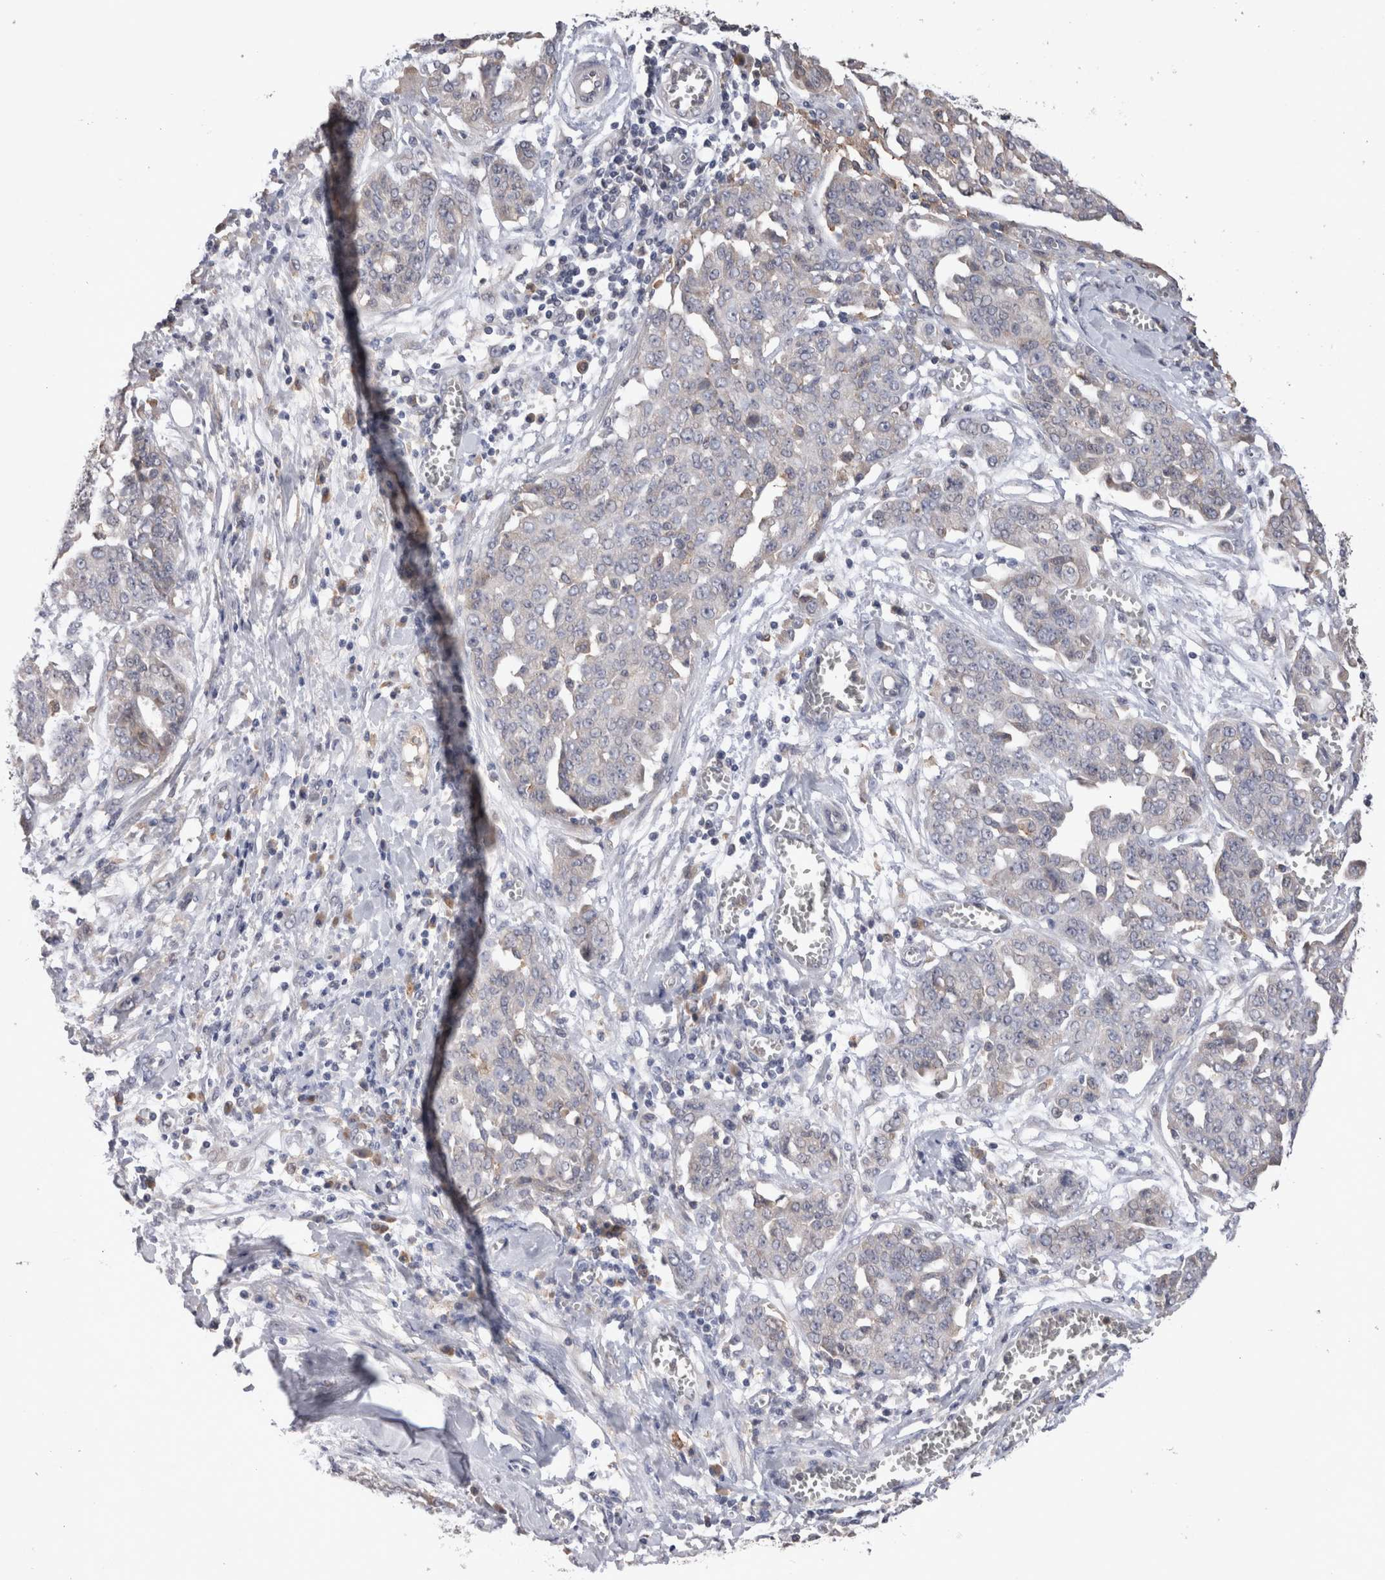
{"staining": {"intensity": "negative", "quantity": "none", "location": "none"}, "tissue": "ovarian cancer", "cell_type": "Tumor cells", "image_type": "cancer", "snomed": [{"axis": "morphology", "description": "Cystadenocarcinoma, serous, NOS"}, {"axis": "topography", "description": "Soft tissue"}, {"axis": "topography", "description": "Ovary"}], "caption": "High power microscopy image of an IHC histopathology image of ovarian serous cystadenocarcinoma, revealing no significant staining in tumor cells.", "gene": "VSIG4", "patient": {"sex": "female", "age": 57}}